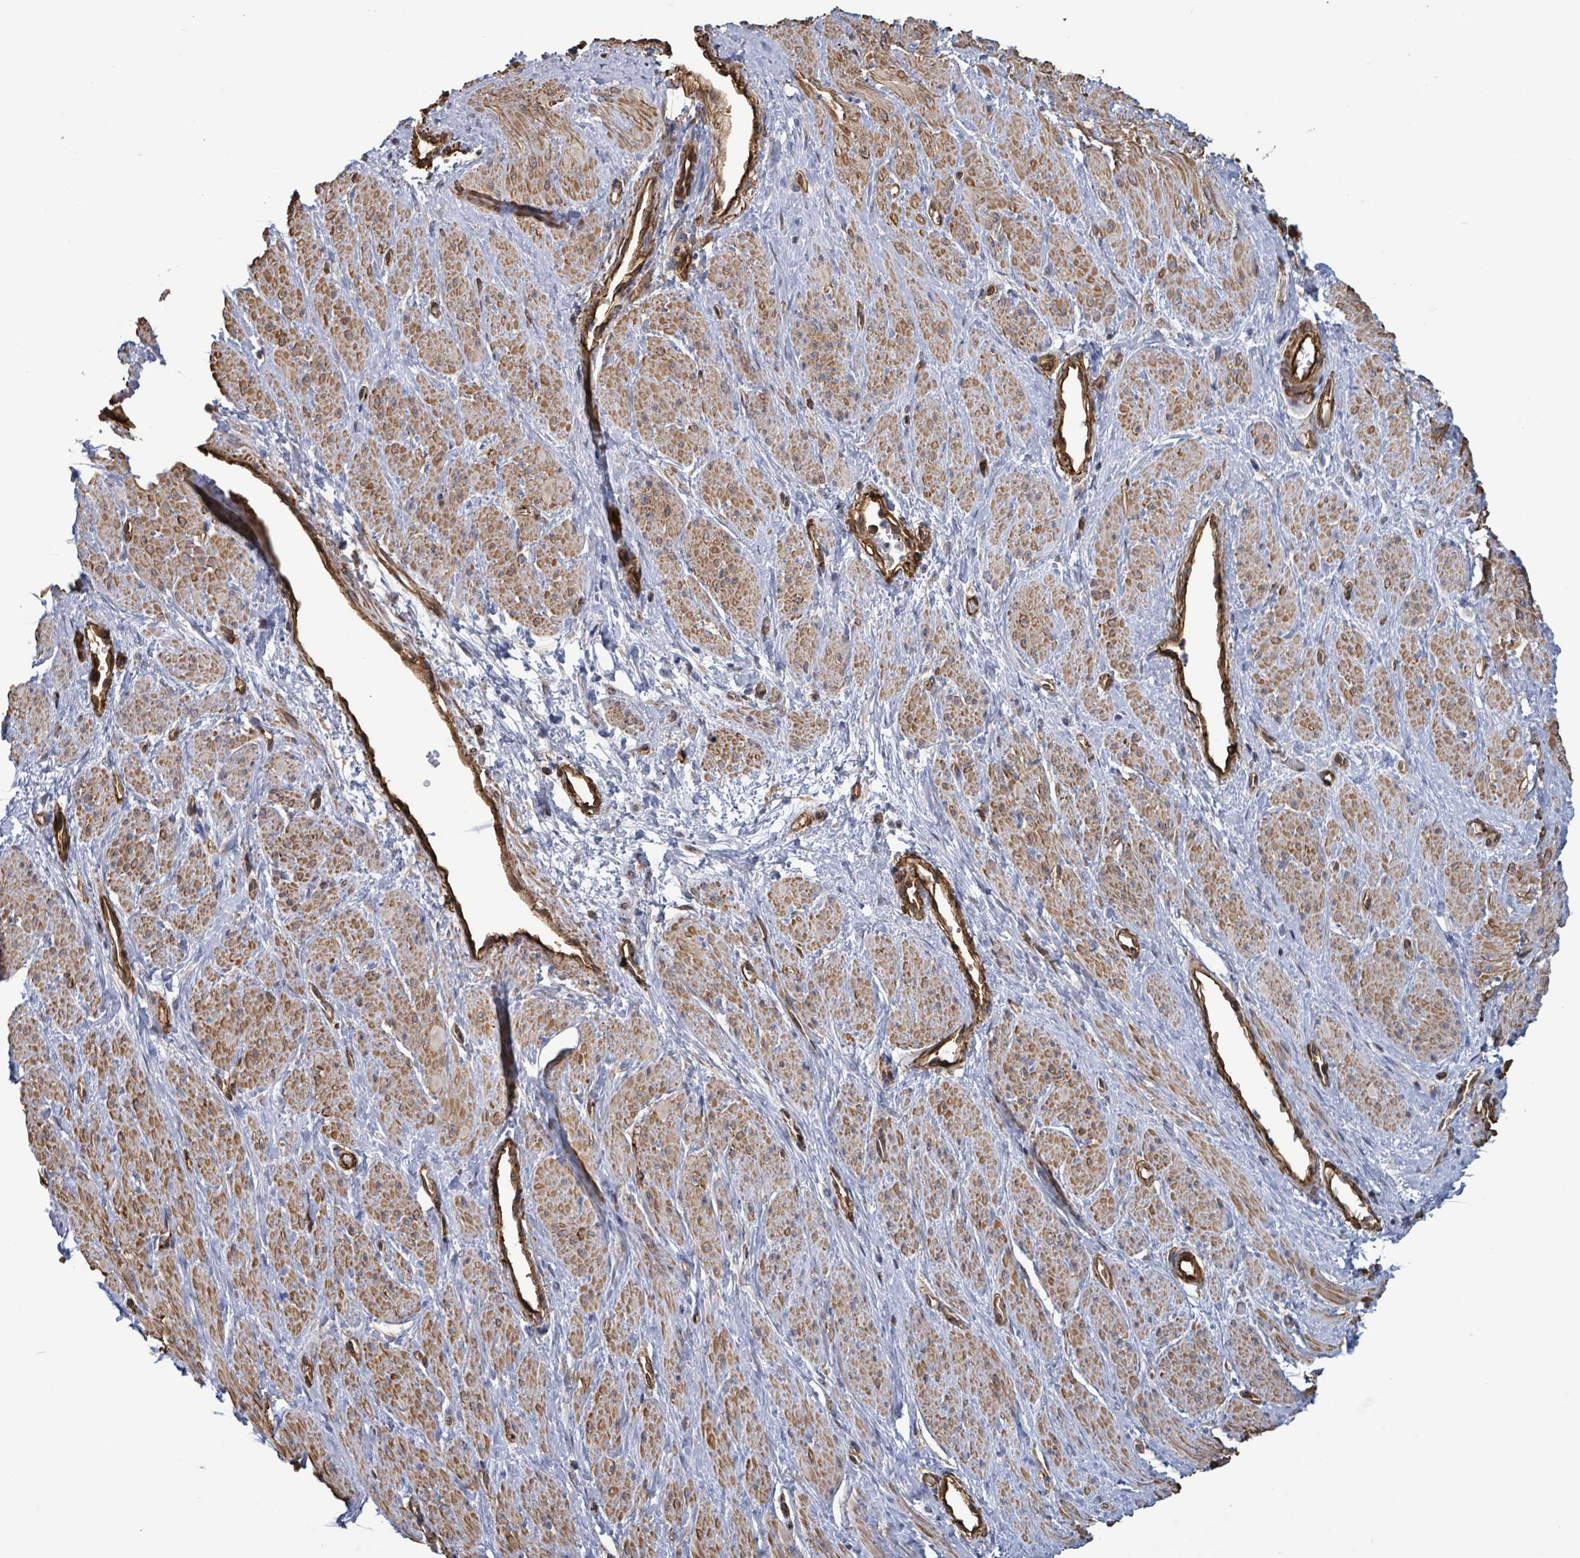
{"staining": {"intensity": "moderate", "quantity": ">75%", "location": "cytoplasmic/membranous"}, "tissue": "smooth muscle", "cell_type": "Smooth muscle cells", "image_type": "normal", "snomed": [{"axis": "morphology", "description": "Normal tissue, NOS"}, {"axis": "topography", "description": "Smooth muscle"}, {"axis": "topography", "description": "Uterus"}], "caption": "Smooth muscle cells demonstrate moderate cytoplasmic/membranous positivity in approximately >75% of cells in unremarkable smooth muscle.", "gene": "PRKRIP1", "patient": {"sex": "female", "age": 39}}